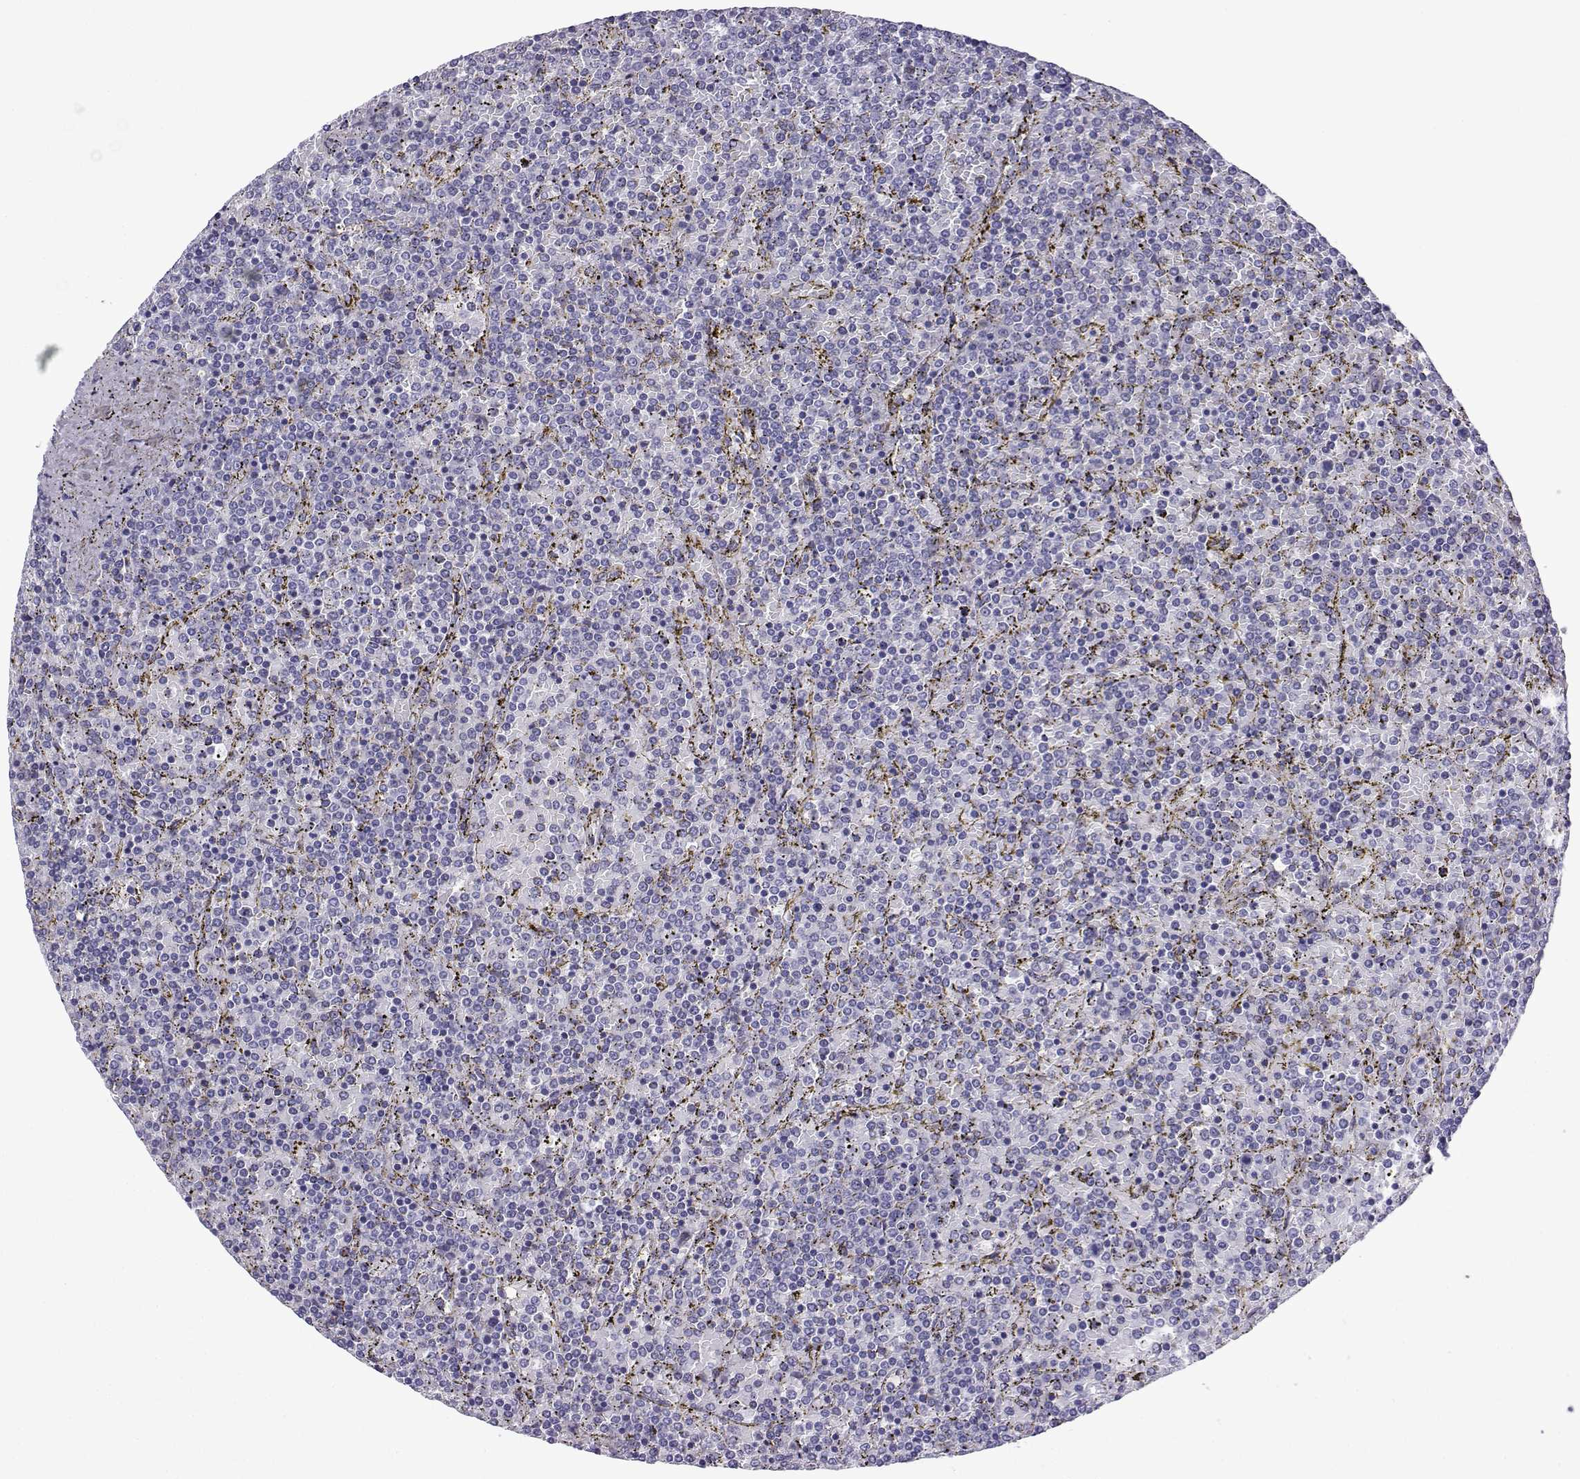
{"staining": {"intensity": "negative", "quantity": "none", "location": "none"}, "tissue": "lymphoma", "cell_type": "Tumor cells", "image_type": "cancer", "snomed": [{"axis": "morphology", "description": "Malignant lymphoma, non-Hodgkin's type, Low grade"}, {"axis": "topography", "description": "Spleen"}], "caption": "The image demonstrates no significant staining in tumor cells of low-grade malignant lymphoma, non-Hodgkin's type. (IHC, brightfield microscopy, high magnification).", "gene": "CFAP70", "patient": {"sex": "female", "age": 77}}